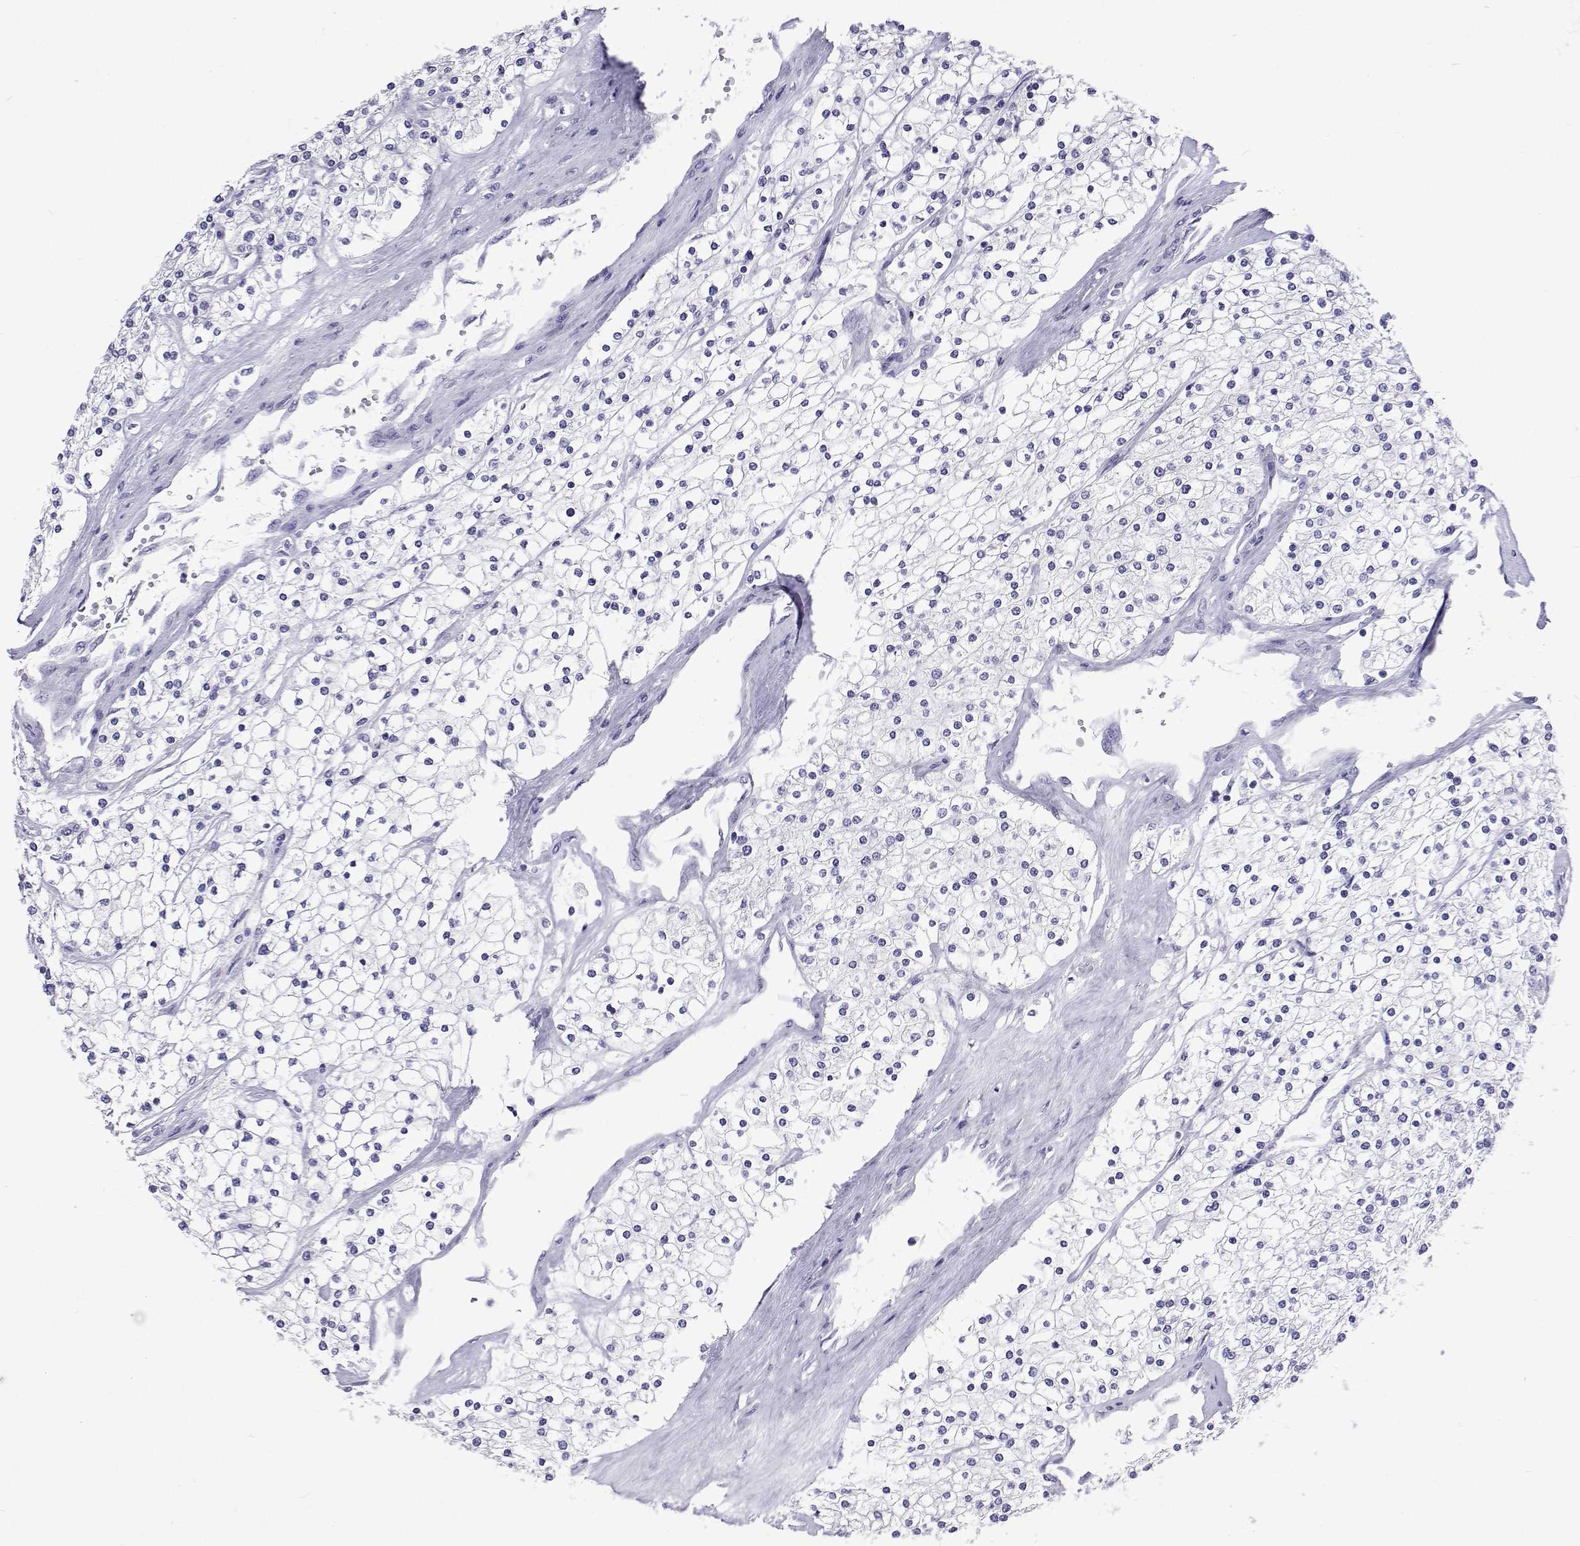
{"staining": {"intensity": "negative", "quantity": "none", "location": "none"}, "tissue": "renal cancer", "cell_type": "Tumor cells", "image_type": "cancer", "snomed": [{"axis": "morphology", "description": "Adenocarcinoma, NOS"}, {"axis": "topography", "description": "Kidney"}], "caption": "Protein analysis of renal cancer (adenocarcinoma) exhibits no significant expression in tumor cells.", "gene": "UMODL1", "patient": {"sex": "male", "age": 80}}